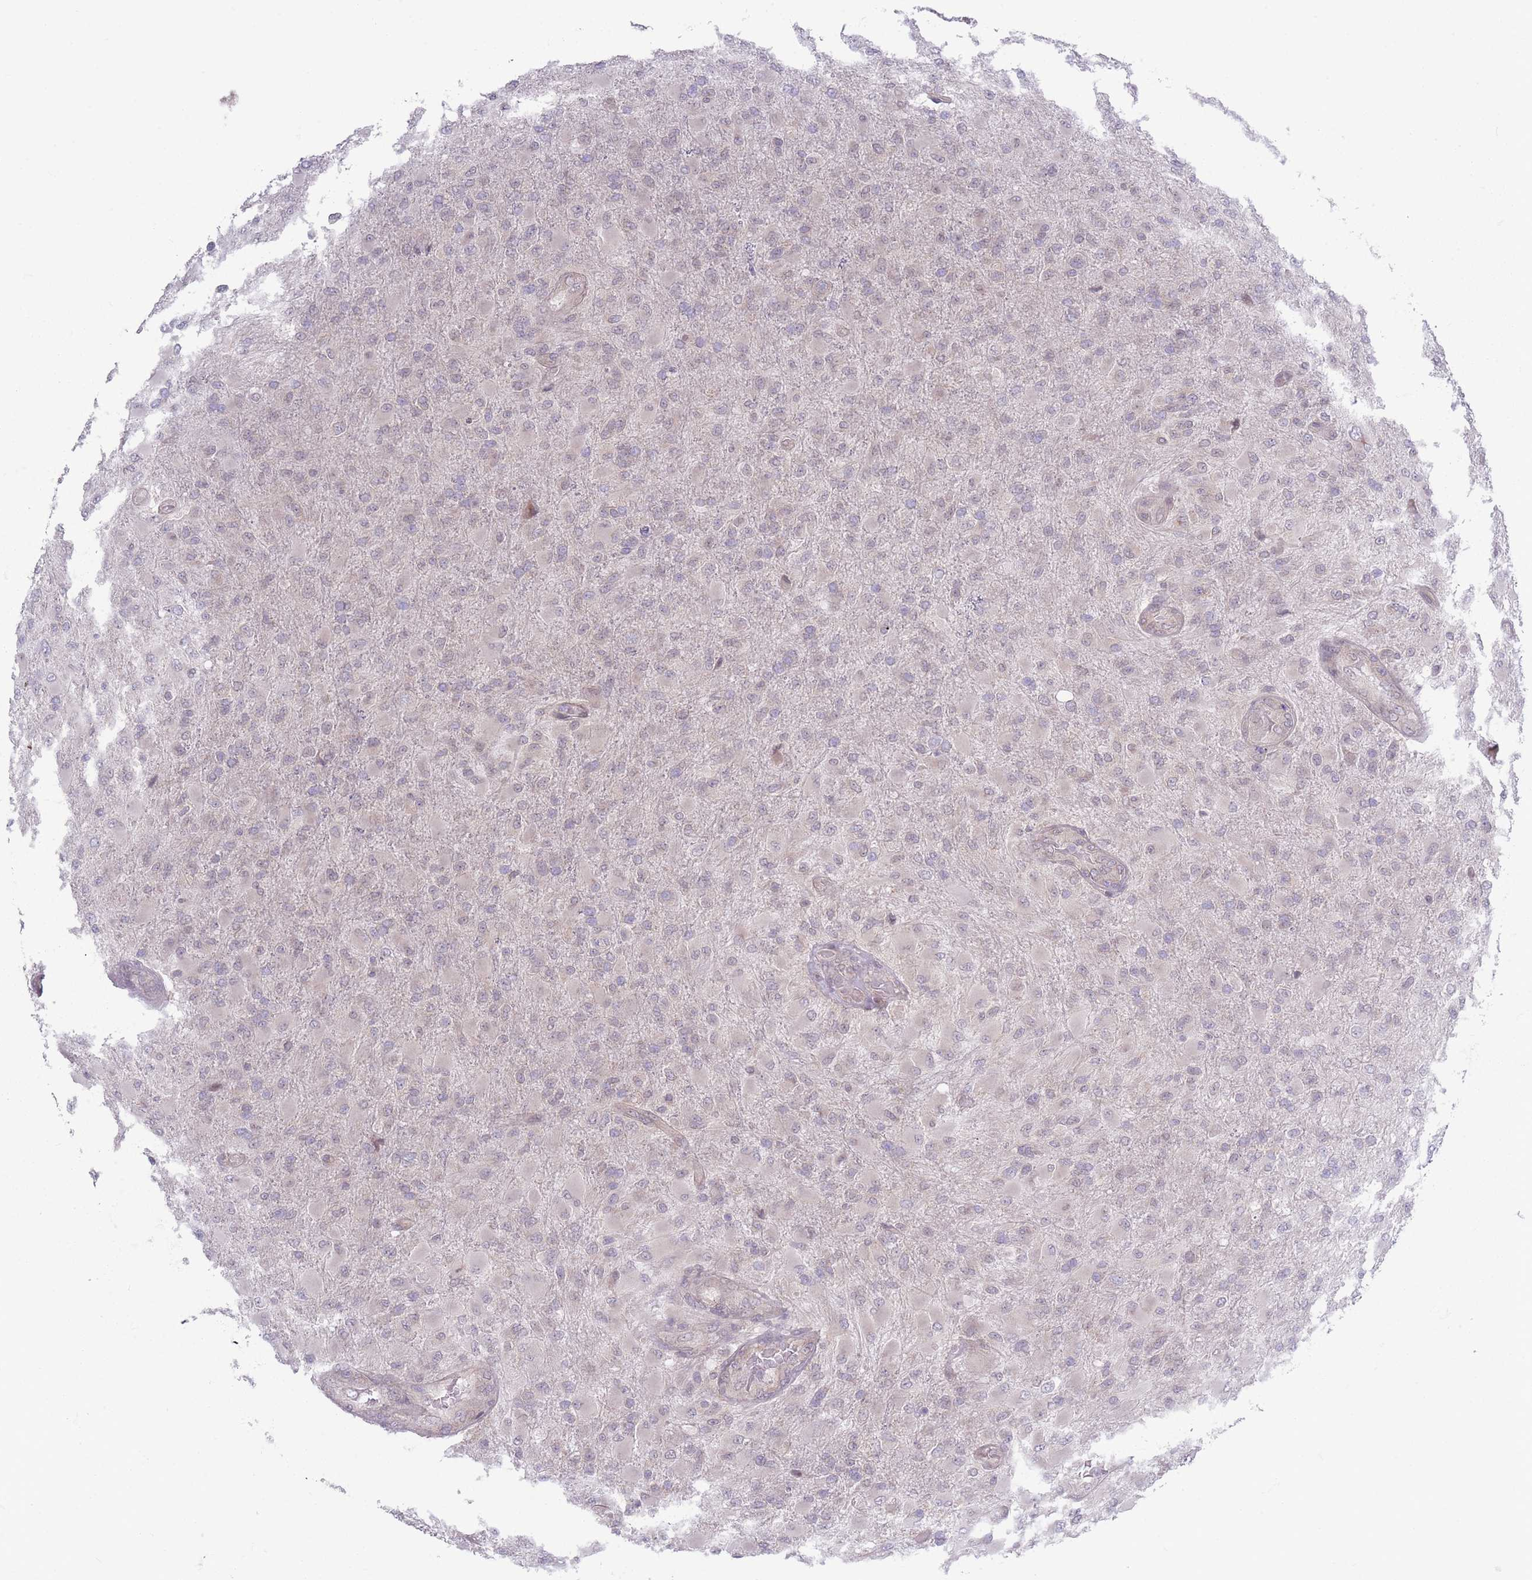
{"staining": {"intensity": "negative", "quantity": "none", "location": "none"}, "tissue": "glioma", "cell_type": "Tumor cells", "image_type": "cancer", "snomed": [{"axis": "morphology", "description": "Glioma, malignant, Low grade"}, {"axis": "topography", "description": "Brain"}], "caption": "Tumor cells show no significant protein positivity in malignant glioma (low-grade).", "gene": "VRK2", "patient": {"sex": "male", "age": 65}}